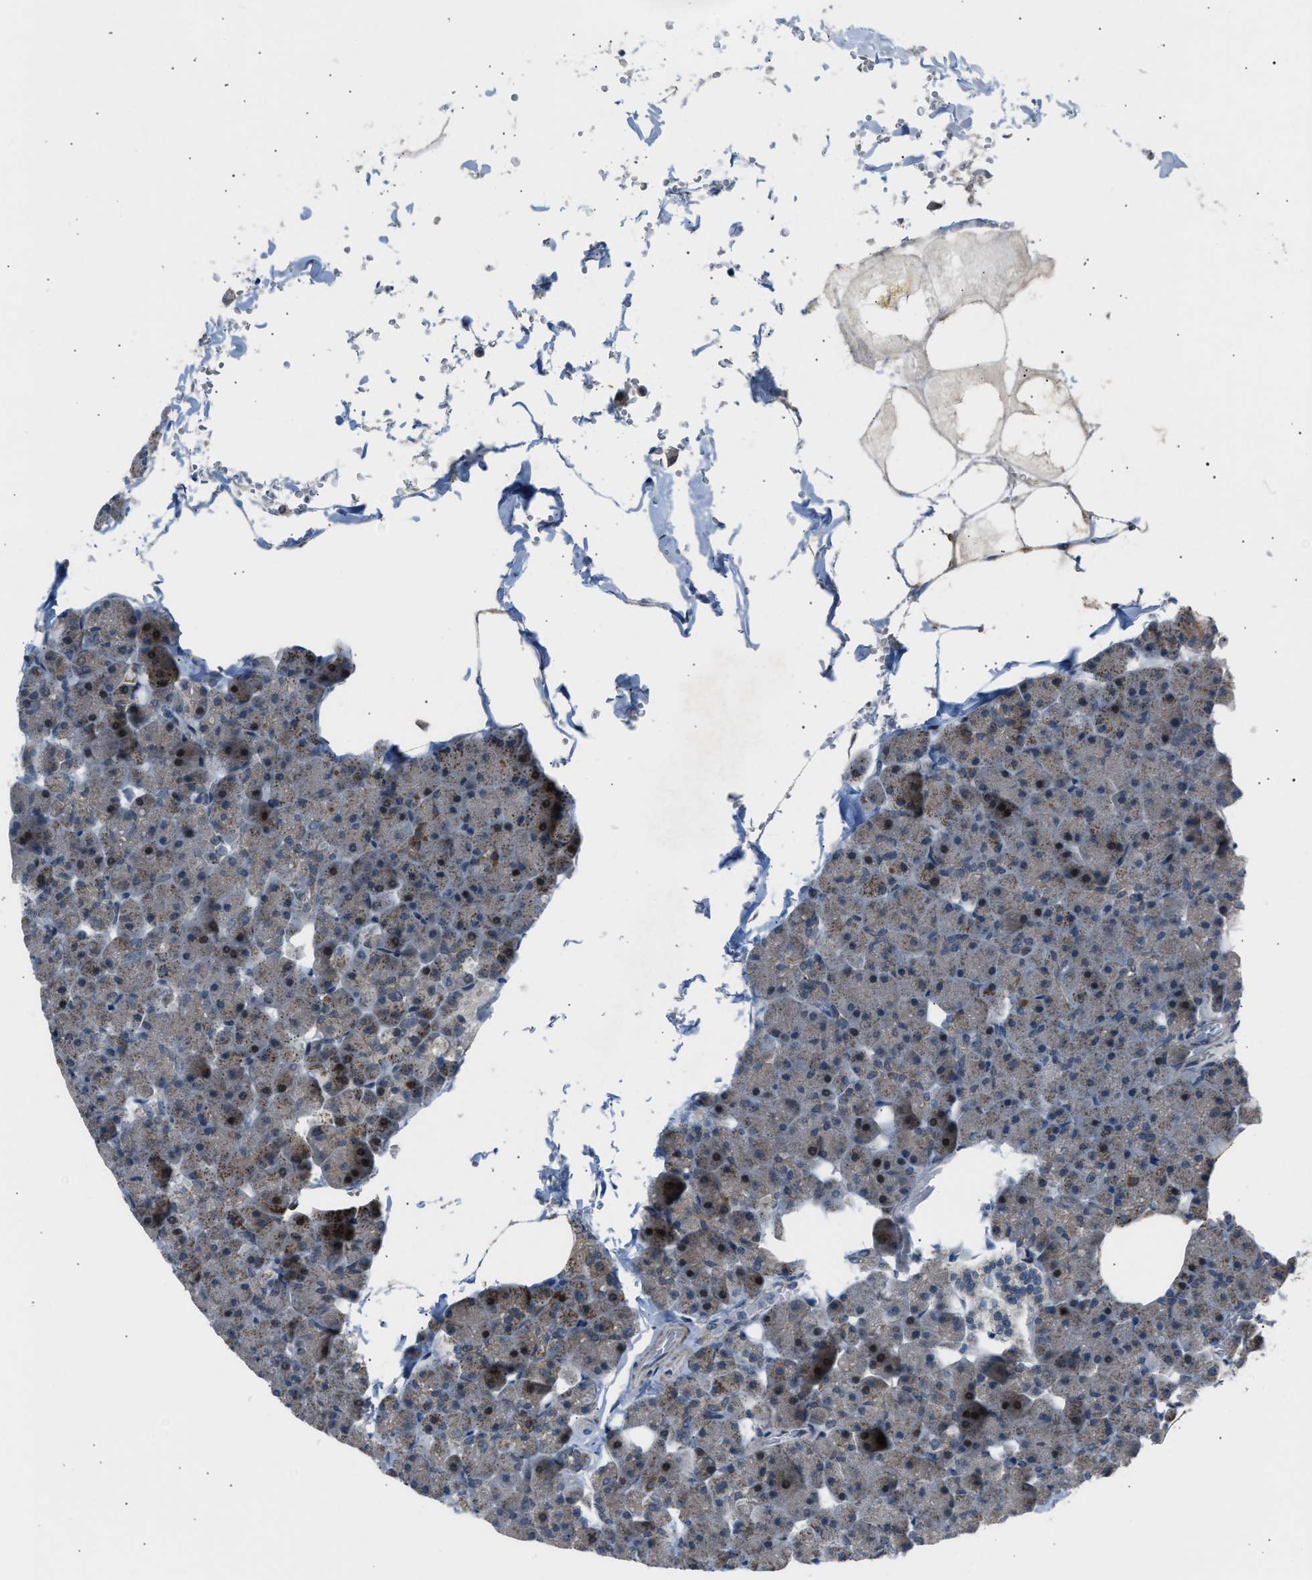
{"staining": {"intensity": "weak", "quantity": "<25%", "location": "cytoplasmic/membranous"}, "tissue": "pancreas", "cell_type": "Exocrine glandular cells", "image_type": "normal", "snomed": [{"axis": "morphology", "description": "Normal tissue, NOS"}, {"axis": "topography", "description": "Pancreas"}], "caption": "Immunohistochemistry micrograph of normal pancreas stained for a protein (brown), which shows no staining in exocrine glandular cells.", "gene": "VPS41", "patient": {"sex": "male", "age": 35}}